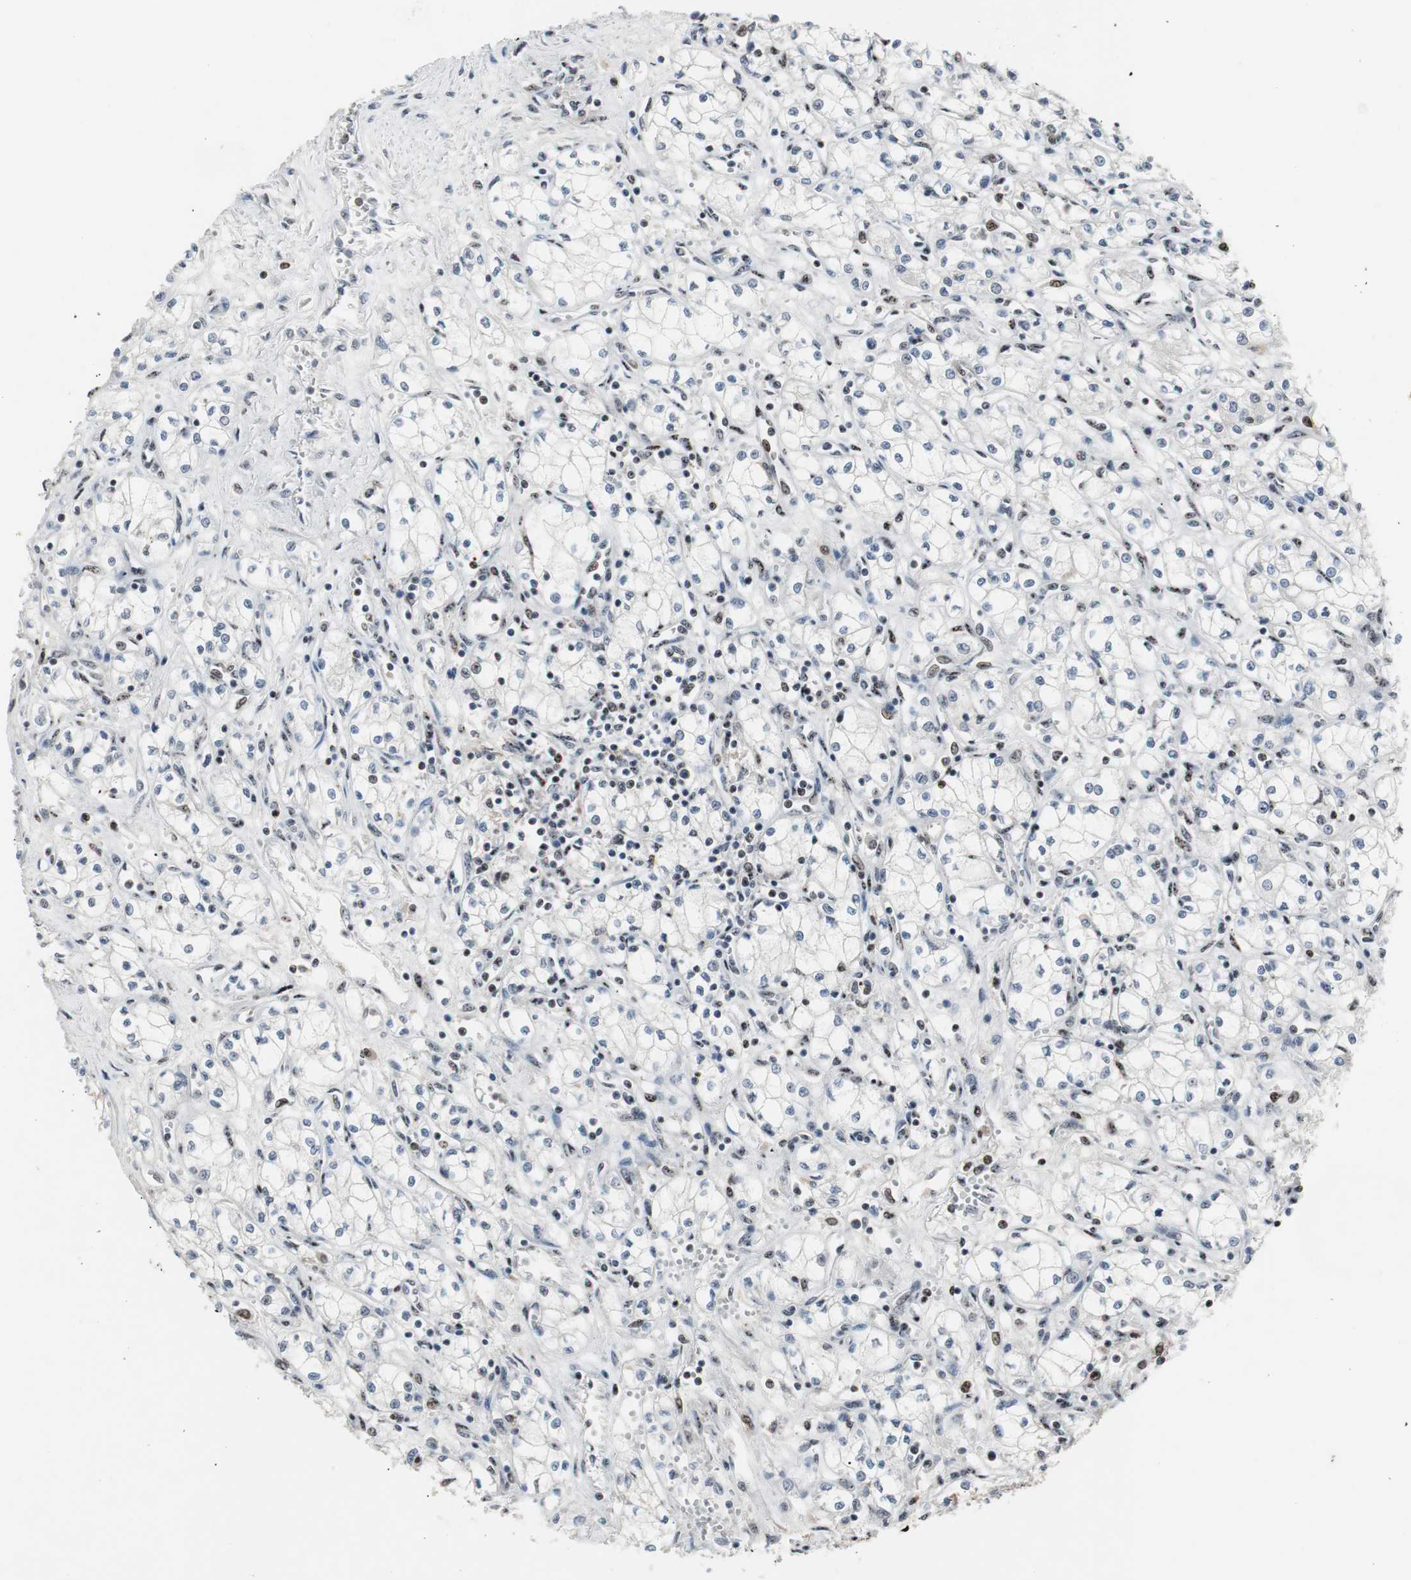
{"staining": {"intensity": "negative", "quantity": "none", "location": "none"}, "tissue": "renal cancer", "cell_type": "Tumor cells", "image_type": "cancer", "snomed": [{"axis": "morphology", "description": "Normal tissue, NOS"}, {"axis": "morphology", "description": "Adenocarcinoma, NOS"}, {"axis": "topography", "description": "Kidney"}], "caption": "The photomicrograph exhibits no staining of tumor cells in renal cancer.", "gene": "GRK2", "patient": {"sex": "male", "age": 59}}